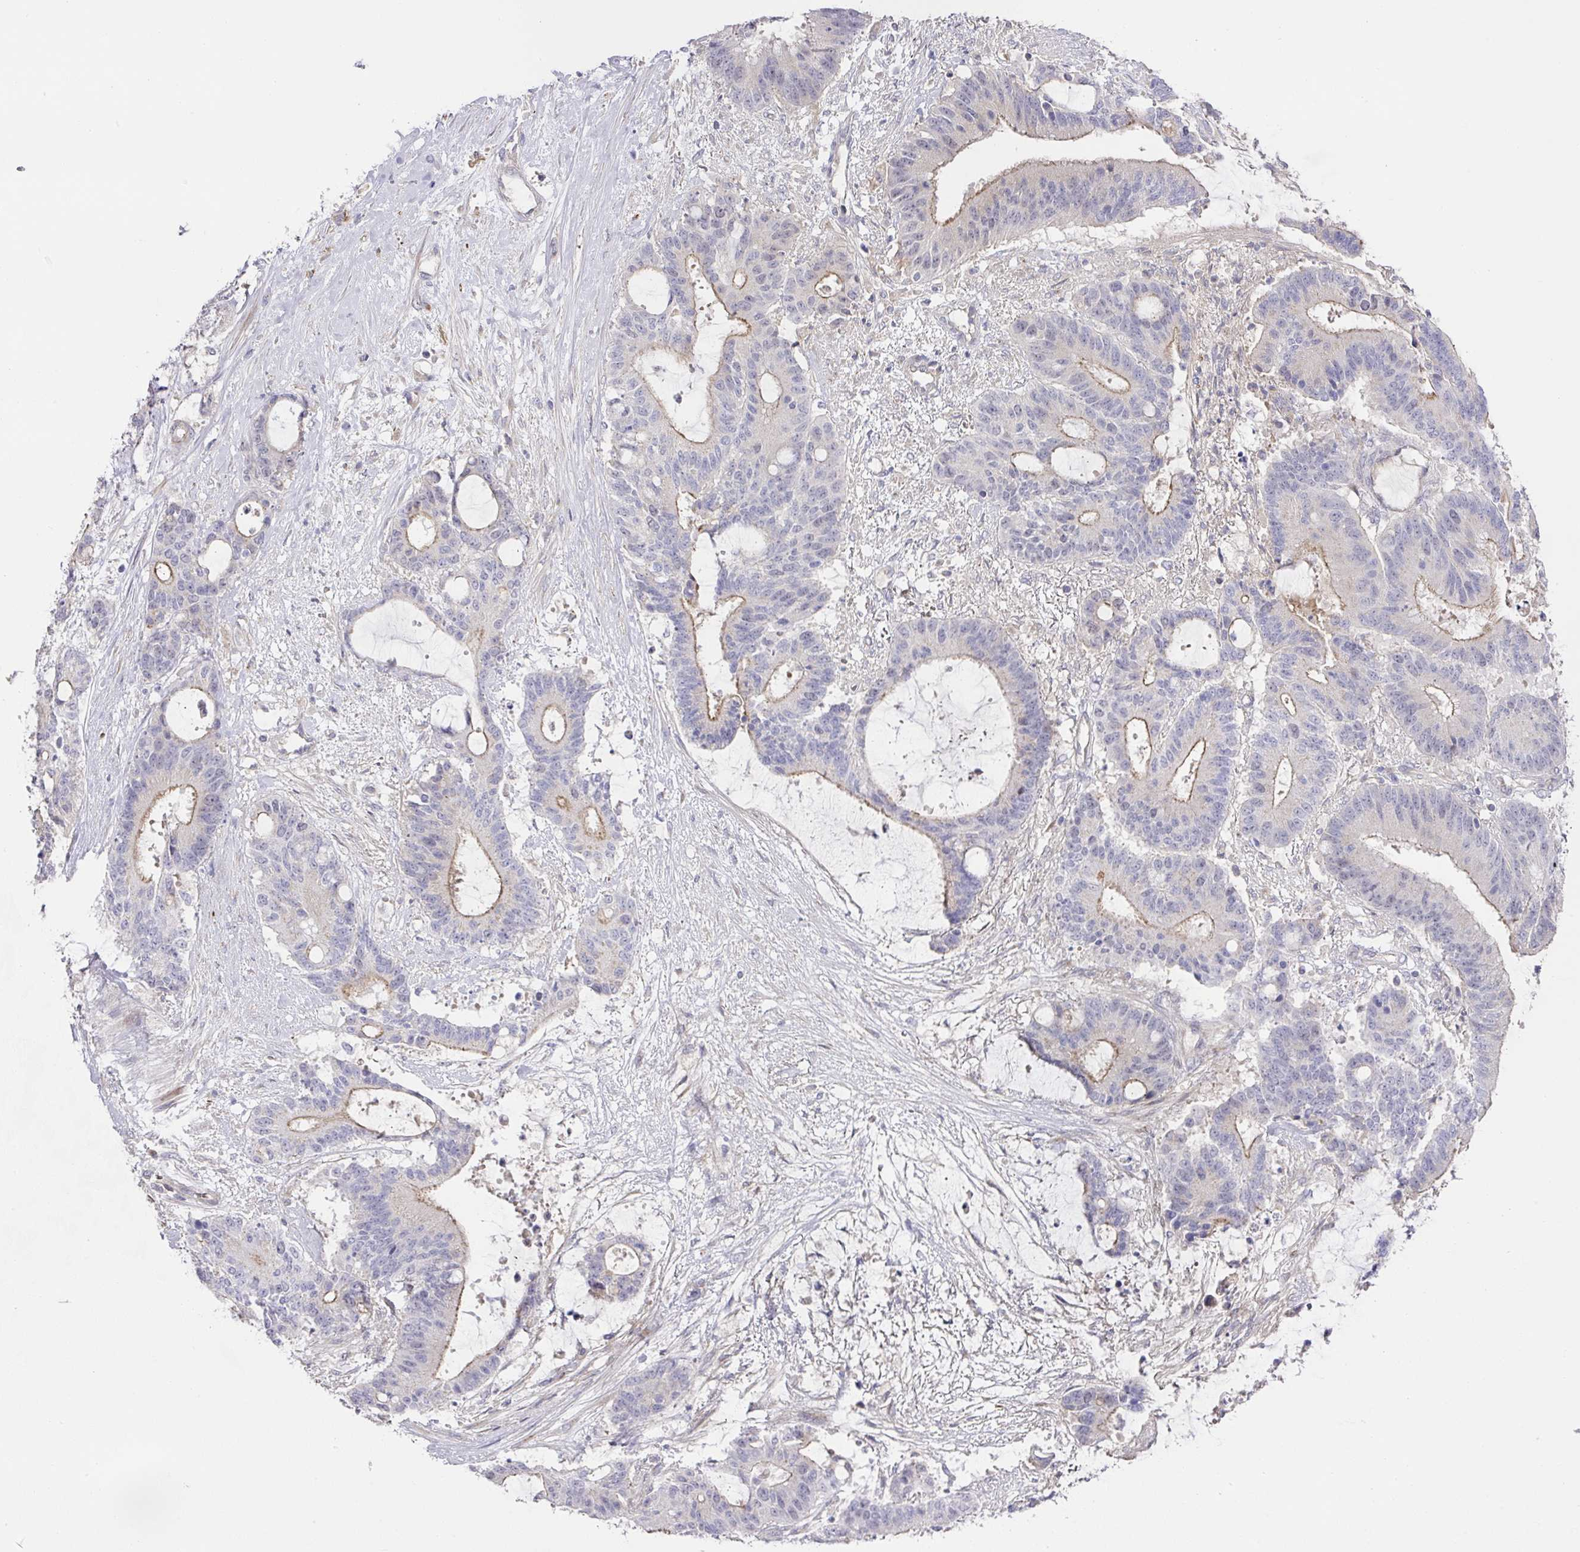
{"staining": {"intensity": "moderate", "quantity": "<25%", "location": "cytoplasmic/membranous"}, "tissue": "liver cancer", "cell_type": "Tumor cells", "image_type": "cancer", "snomed": [{"axis": "morphology", "description": "Normal tissue, NOS"}, {"axis": "morphology", "description": "Cholangiocarcinoma"}, {"axis": "topography", "description": "Liver"}, {"axis": "topography", "description": "Peripheral nerve tissue"}], "caption": "Human liver cancer stained for a protein (brown) shows moderate cytoplasmic/membranous positive staining in about <25% of tumor cells.", "gene": "TARM1", "patient": {"sex": "female", "age": 73}}